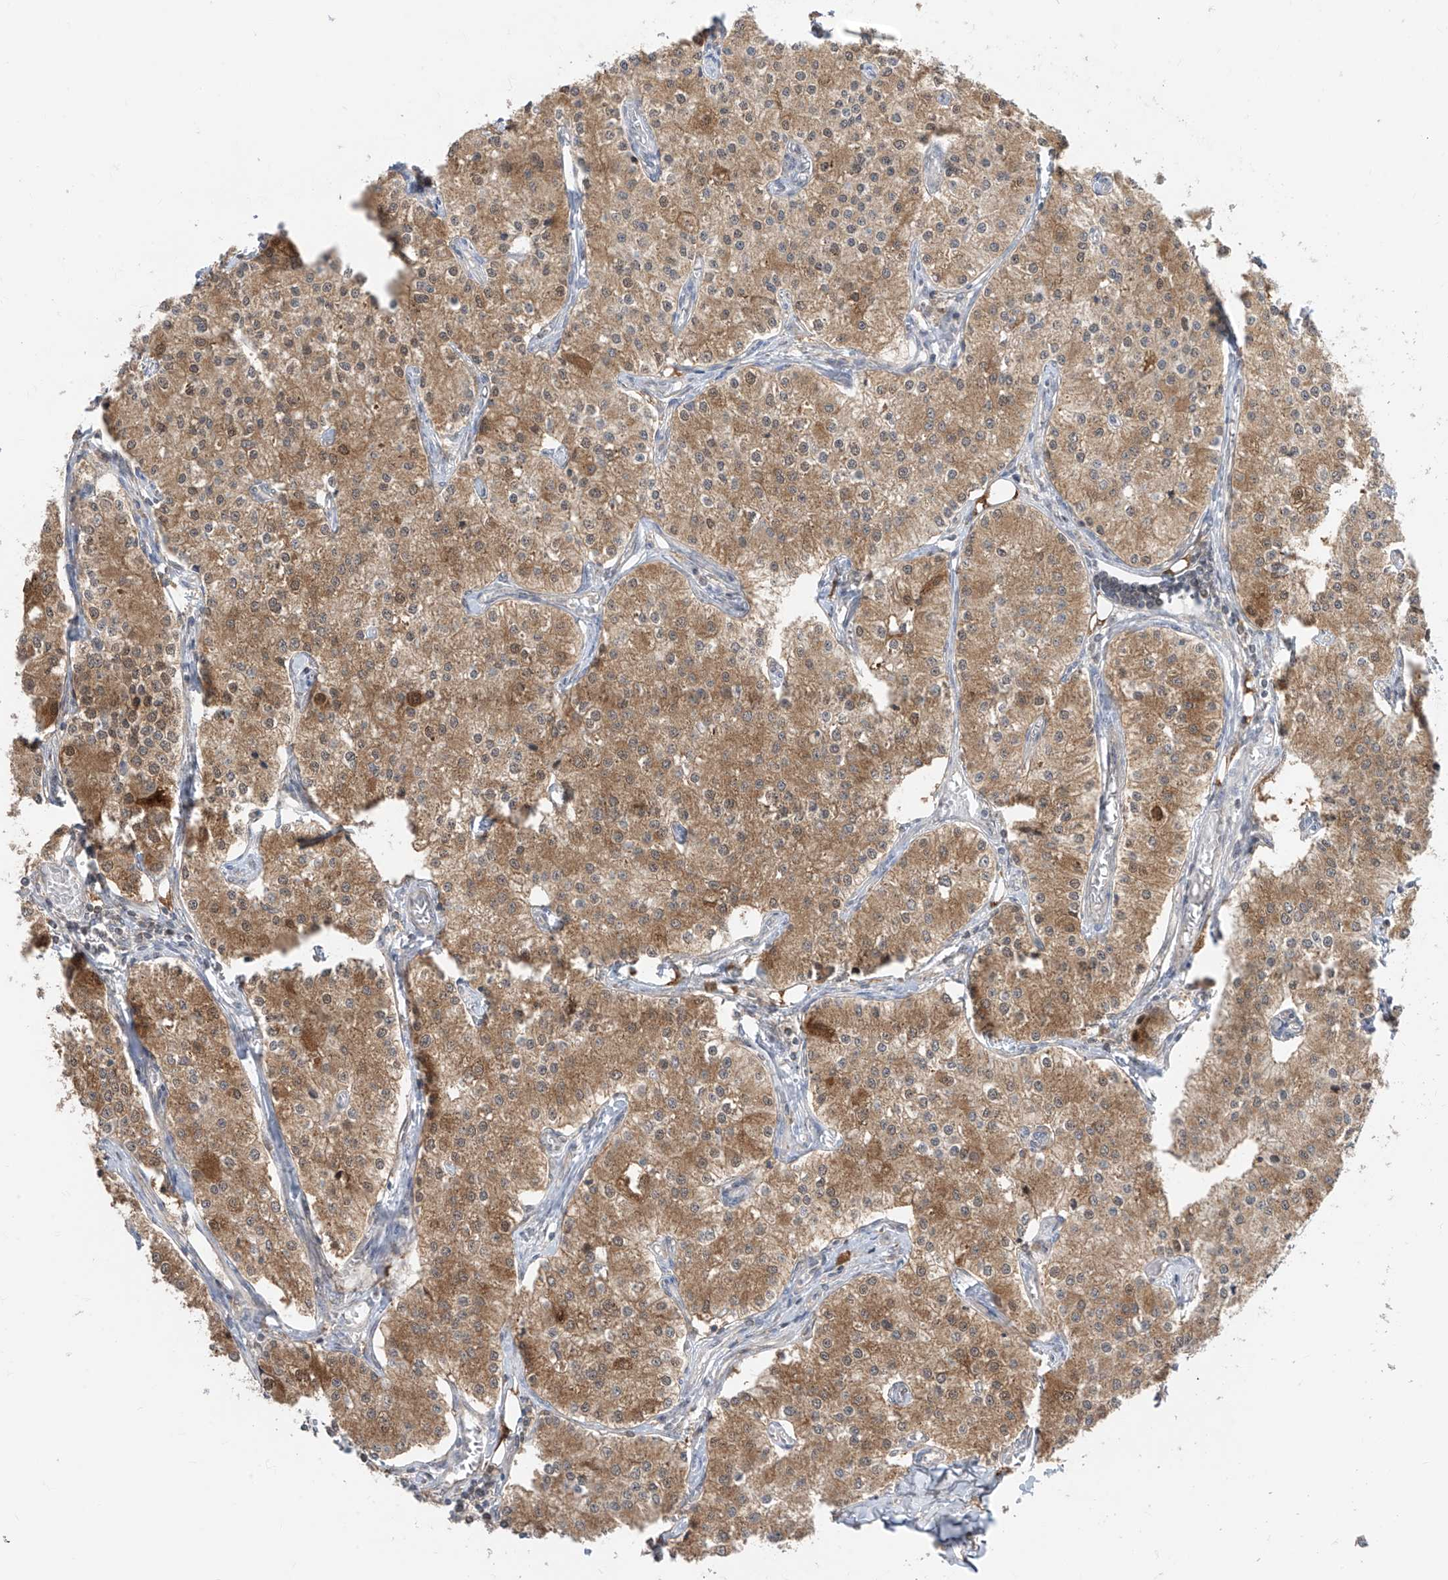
{"staining": {"intensity": "moderate", "quantity": ">75%", "location": "cytoplasmic/membranous"}, "tissue": "carcinoid", "cell_type": "Tumor cells", "image_type": "cancer", "snomed": [{"axis": "morphology", "description": "Carcinoid, malignant, NOS"}, {"axis": "topography", "description": "Colon"}], "caption": "Tumor cells exhibit medium levels of moderate cytoplasmic/membranous positivity in approximately >75% of cells in human carcinoid. The staining is performed using DAB brown chromogen to label protein expression. The nuclei are counter-stained blue using hematoxylin.", "gene": "TTC38", "patient": {"sex": "female", "age": 52}}